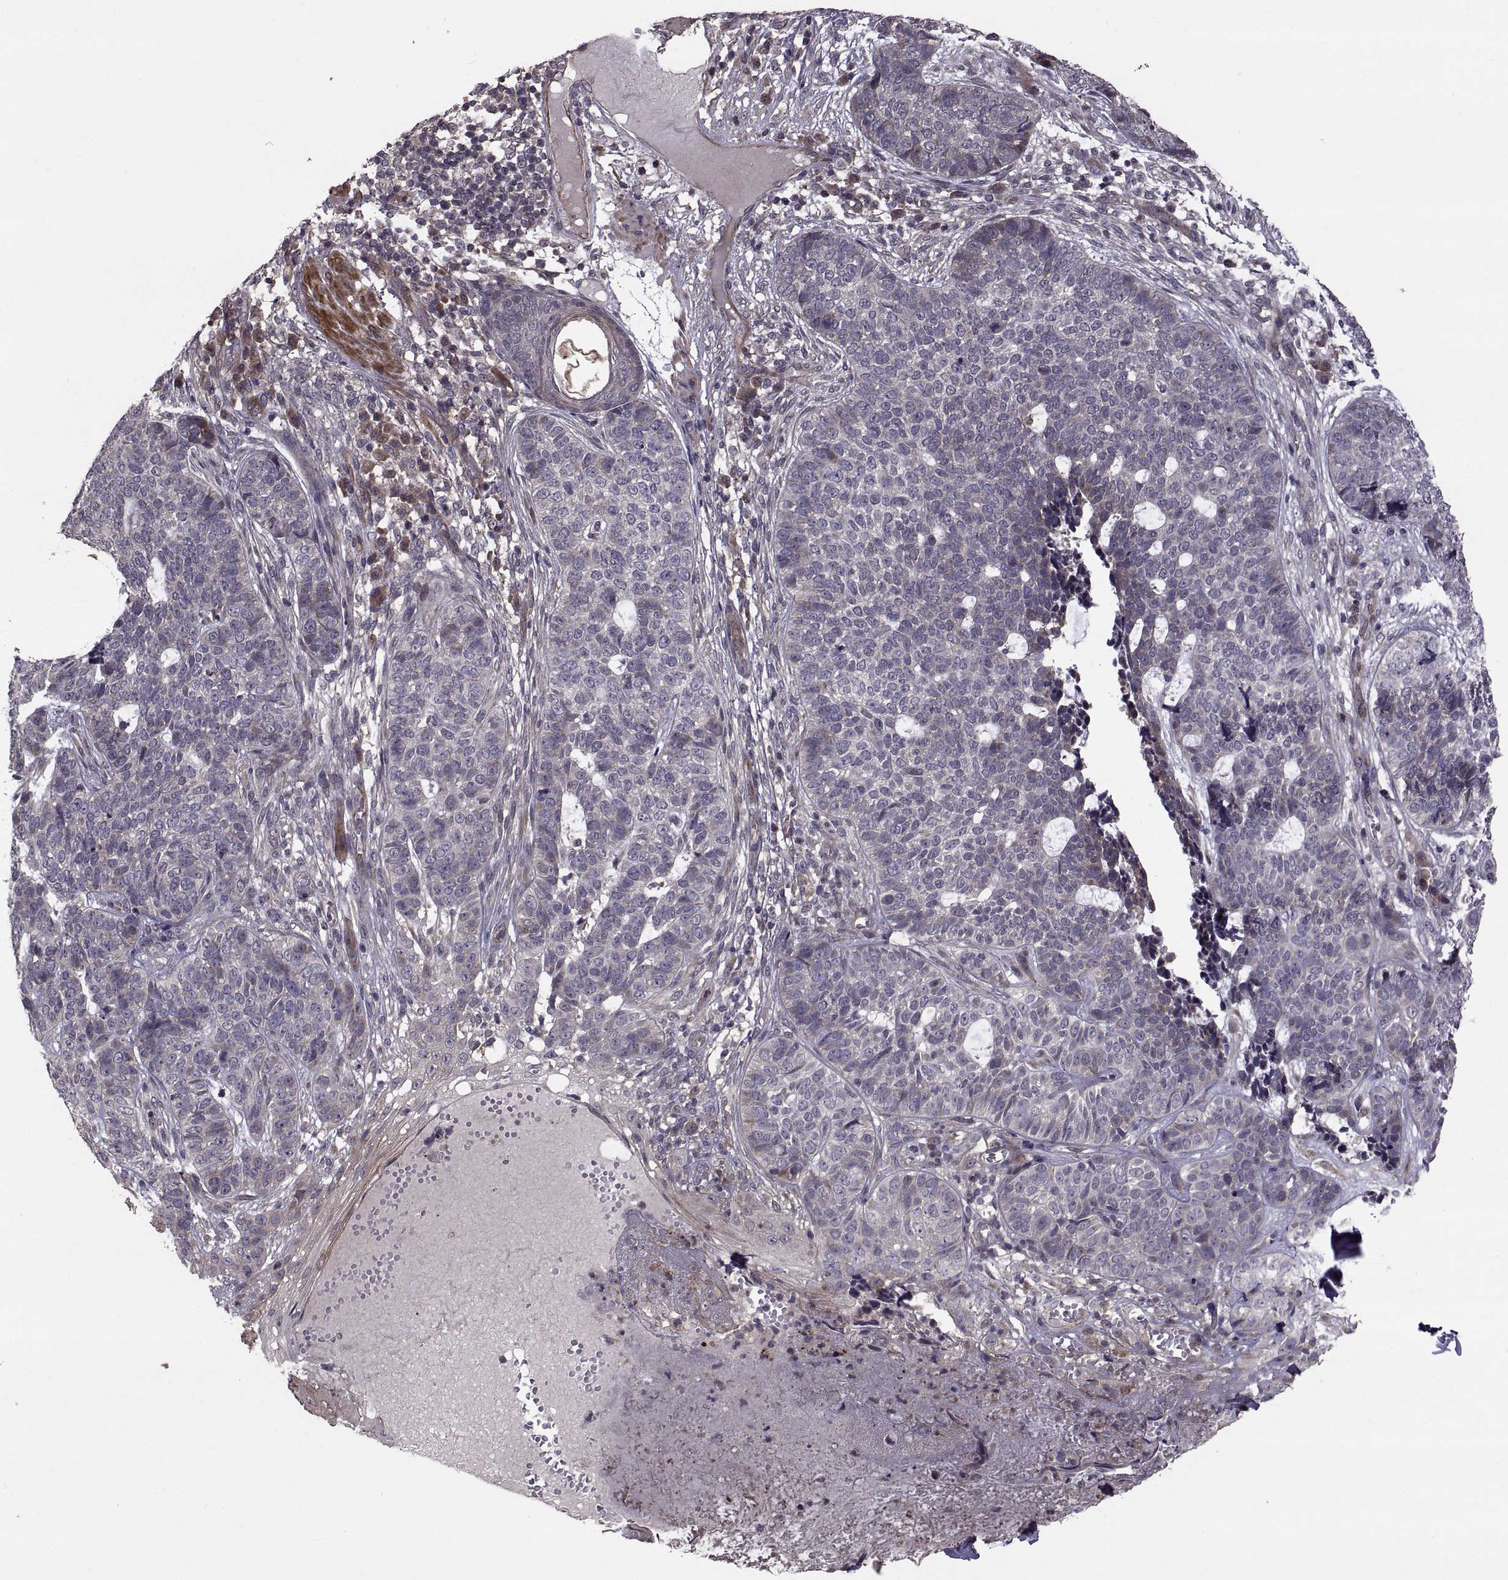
{"staining": {"intensity": "negative", "quantity": "none", "location": "none"}, "tissue": "skin cancer", "cell_type": "Tumor cells", "image_type": "cancer", "snomed": [{"axis": "morphology", "description": "Basal cell carcinoma"}, {"axis": "topography", "description": "Skin"}], "caption": "This is an immunohistochemistry image of human skin cancer. There is no staining in tumor cells.", "gene": "PMM2", "patient": {"sex": "female", "age": 69}}